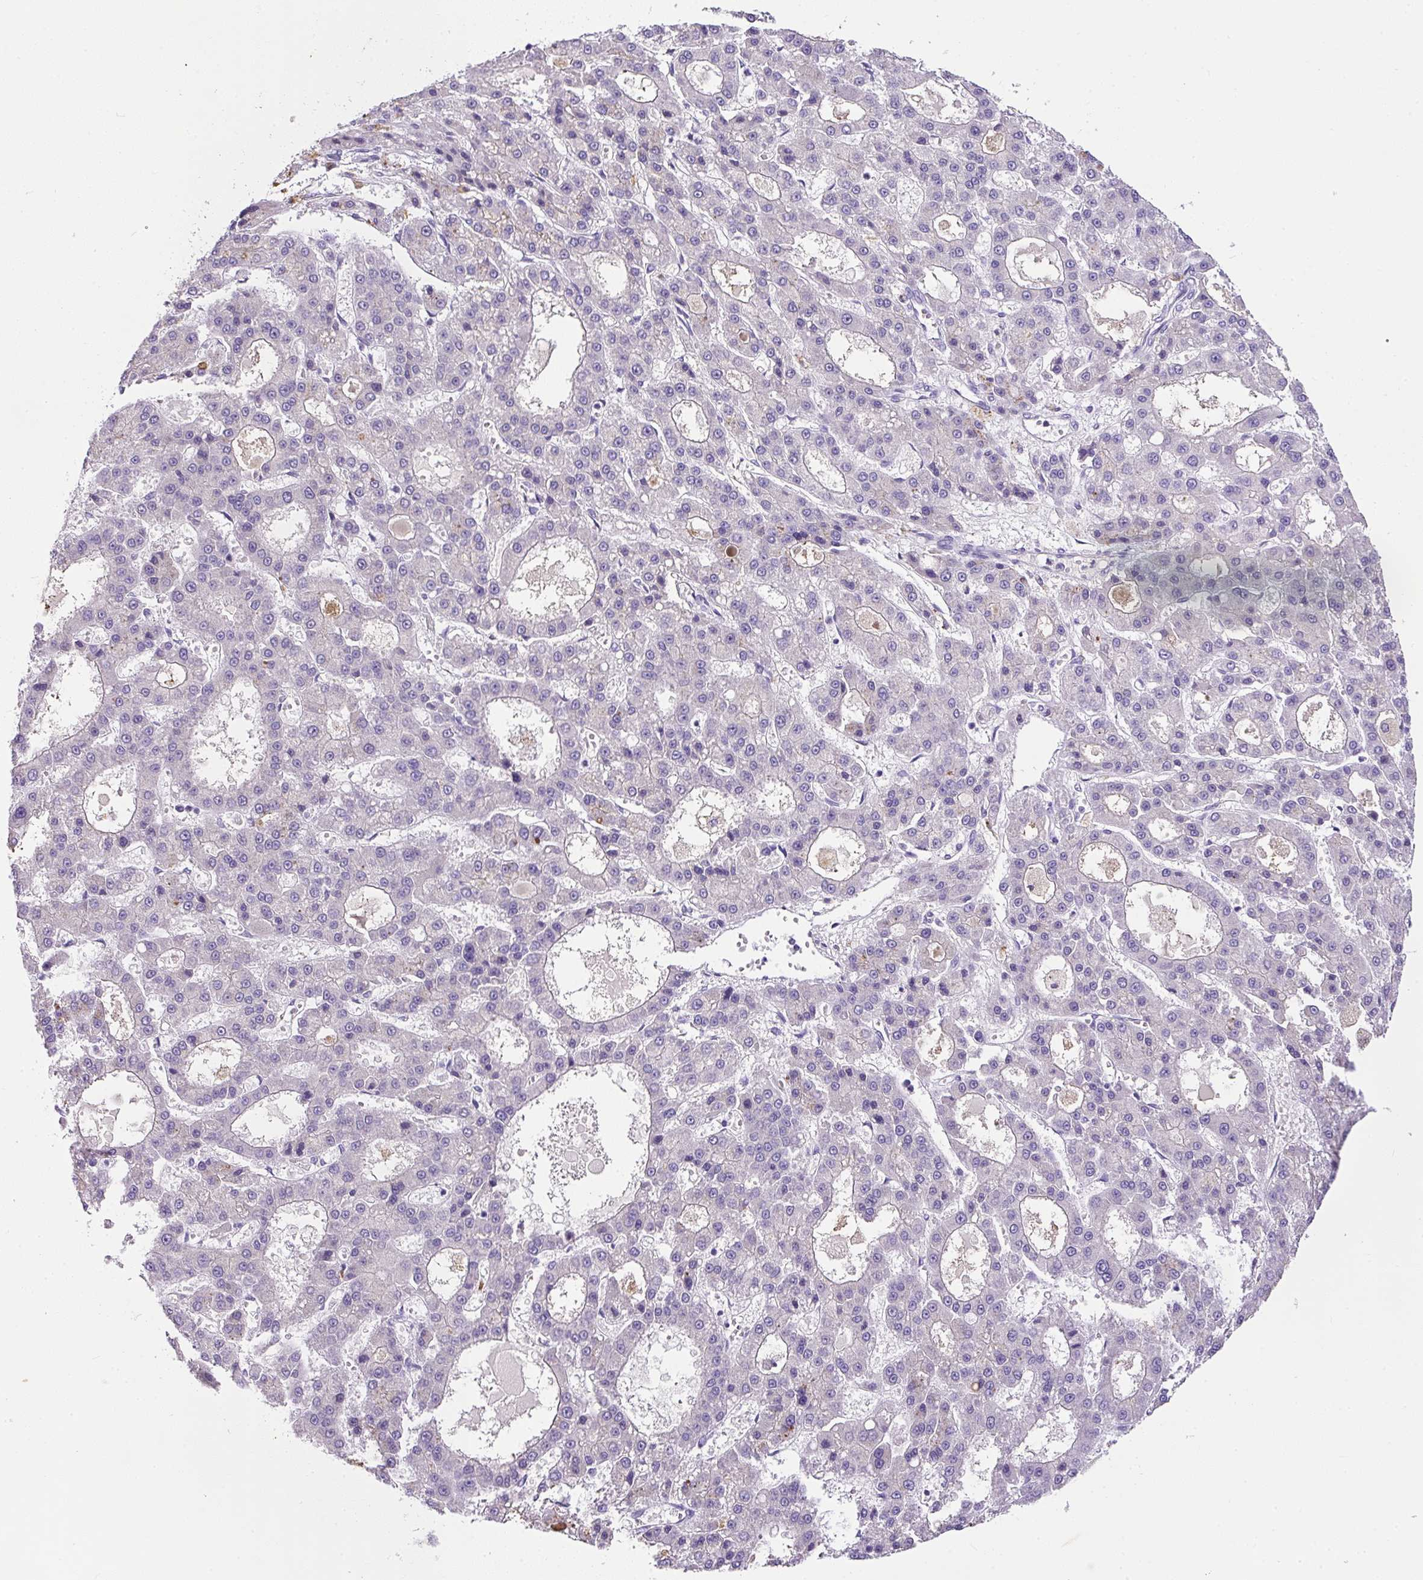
{"staining": {"intensity": "negative", "quantity": "none", "location": "none"}, "tissue": "liver cancer", "cell_type": "Tumor cells", "image_type": "cancer", "snomed": [{"axis": "morphology", "description": "Carcinoma, Hepatocellular, NOS"}, {"axis": "topography", "description": "Liver"}], "caption": "Liver hepatocellular carcinoma was stained to show a protein in brown. There is no significant staining in tumor cells.", "gene": "SP8", "patient": {"sex": "male", "age": 70}}